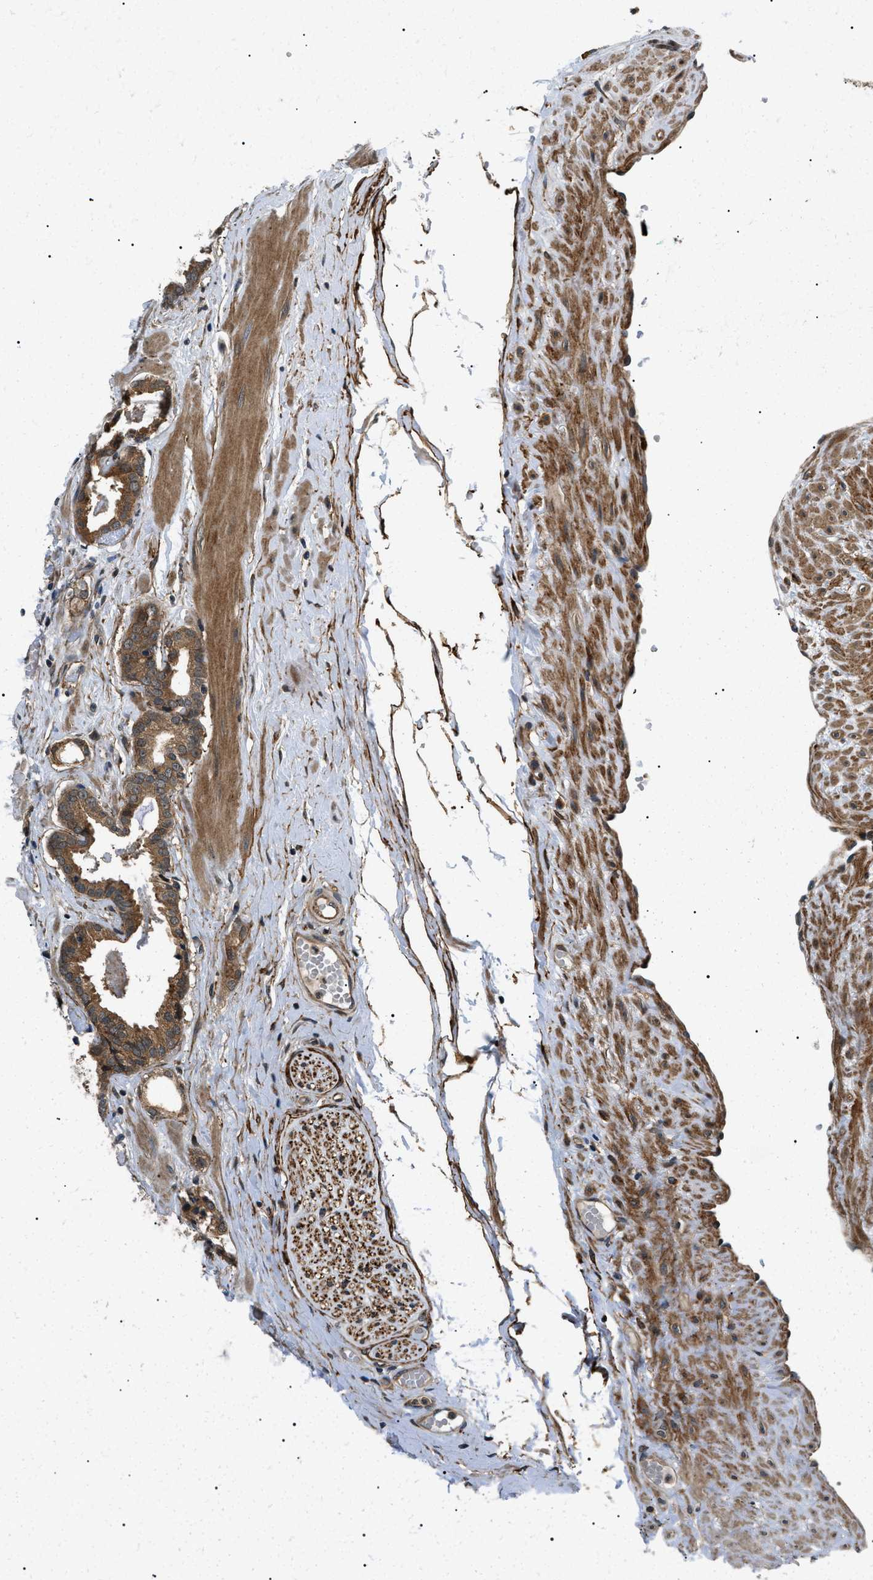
{"staining": {"intensity": "moderate", "quantity": ">75%", "location": "cytoplasmic/membranous"}, "tissue": "prostate cancer", "cell_type": "Tumor cells", "image_type": "cancer", "snomed": [{"axis": "morphology", "description": "Adenocarcinoma, Low grade"}, {"axis": "topography", "description": "Prostate"}], "caption": "Tumor cells show medium levels of moderate cytoplasmic/membranous staining in approximately >75% of cells in prostate adenocarcinoma (low-grade).", "gene": "ATP6AP1", "patient": {"sex": "male", "age": 53}}